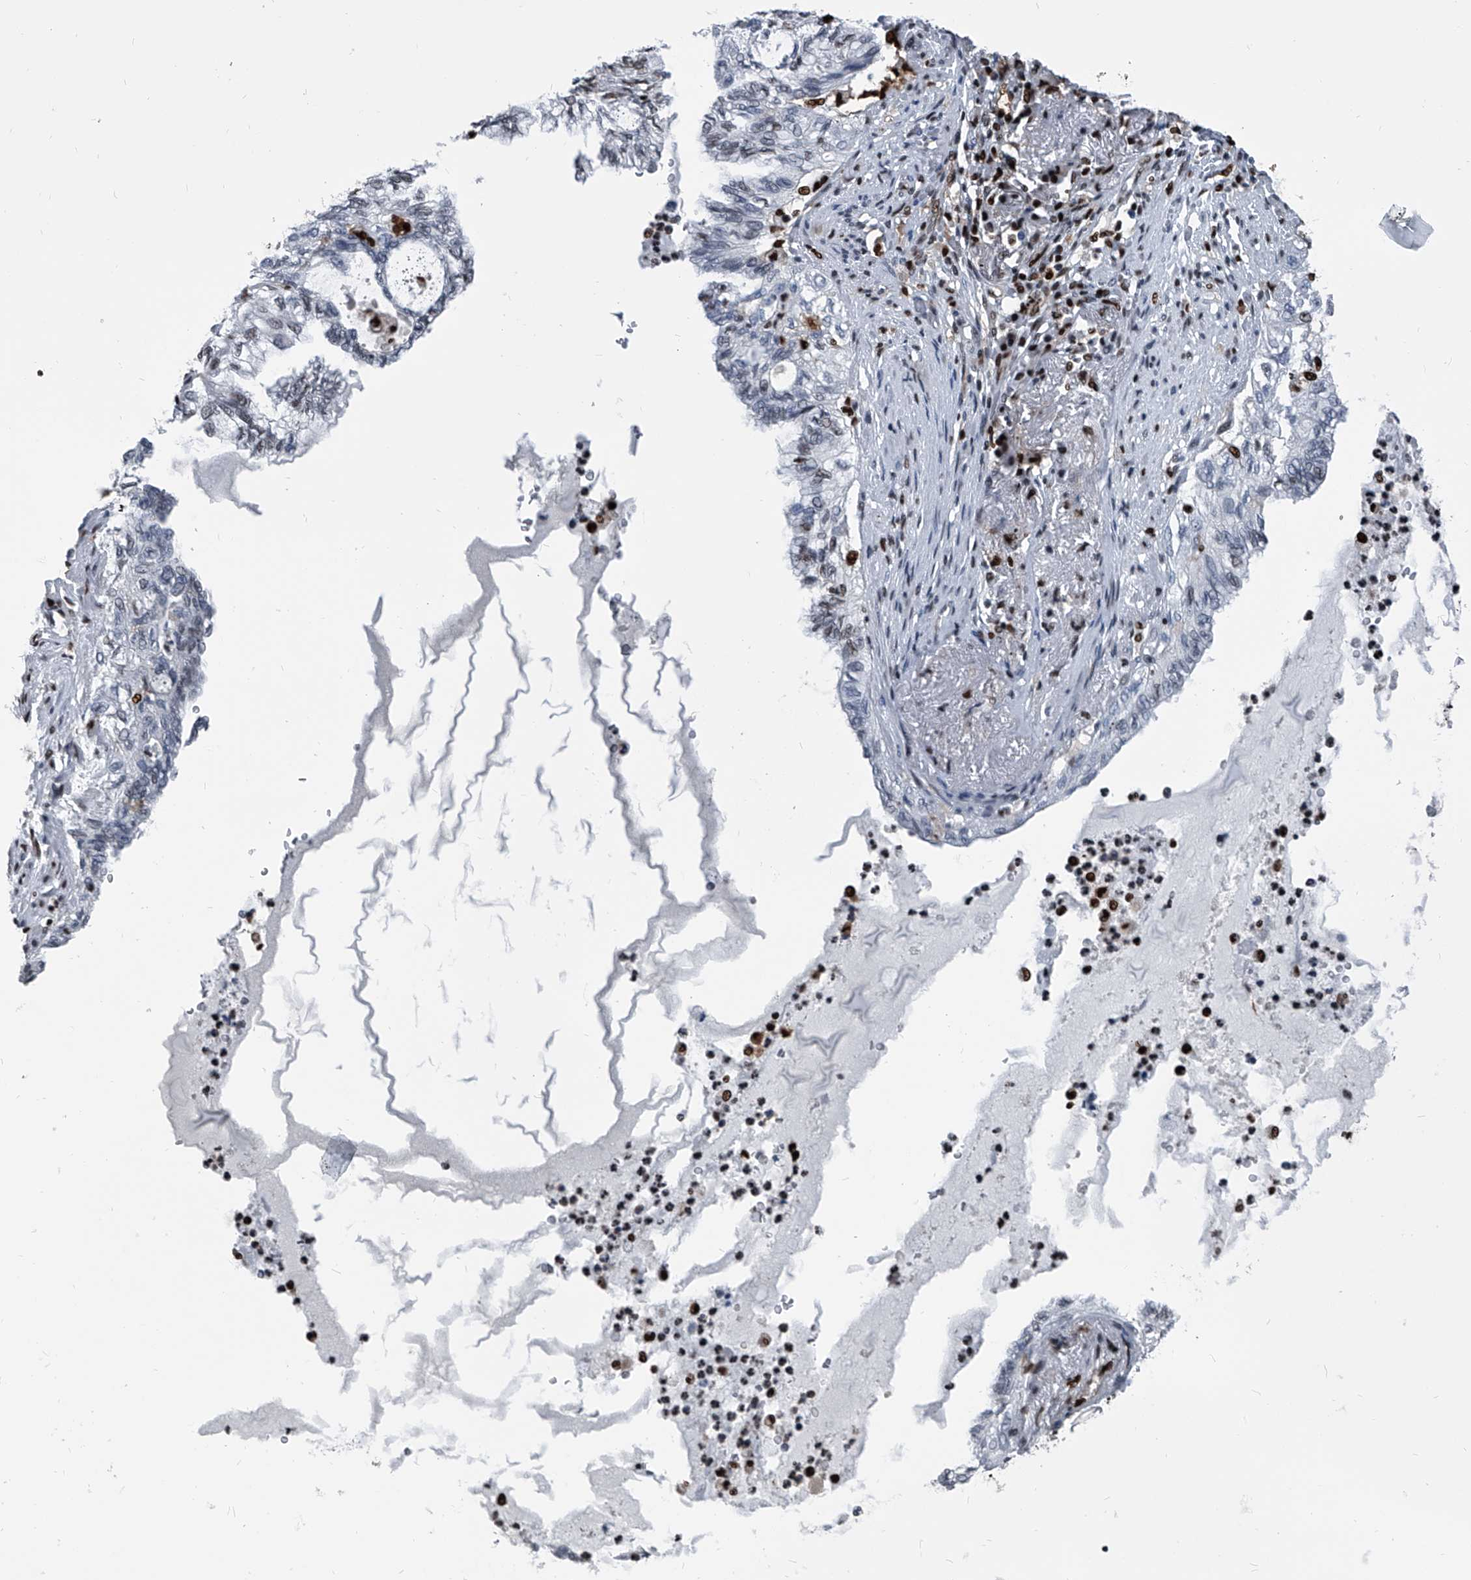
{"staining": {"intensity": "weak", "quantity": "<25%", "location": "nuclear"}, "tissue": "lung cancer", "cell_type": "Tumor cells", "image_type": "cancer", "snomed": [{"axis": "morphology", "description": "Adenocarcinoma, NOS"}, {"axis": "topography", "description": "Lung"}], "caption": "This is an IHC photomicrograph of lung adenocarcinoma. There is no expression in tumor cells.", "gene": "FKBP5", "patient": {"sex": "female", "age": 70}}